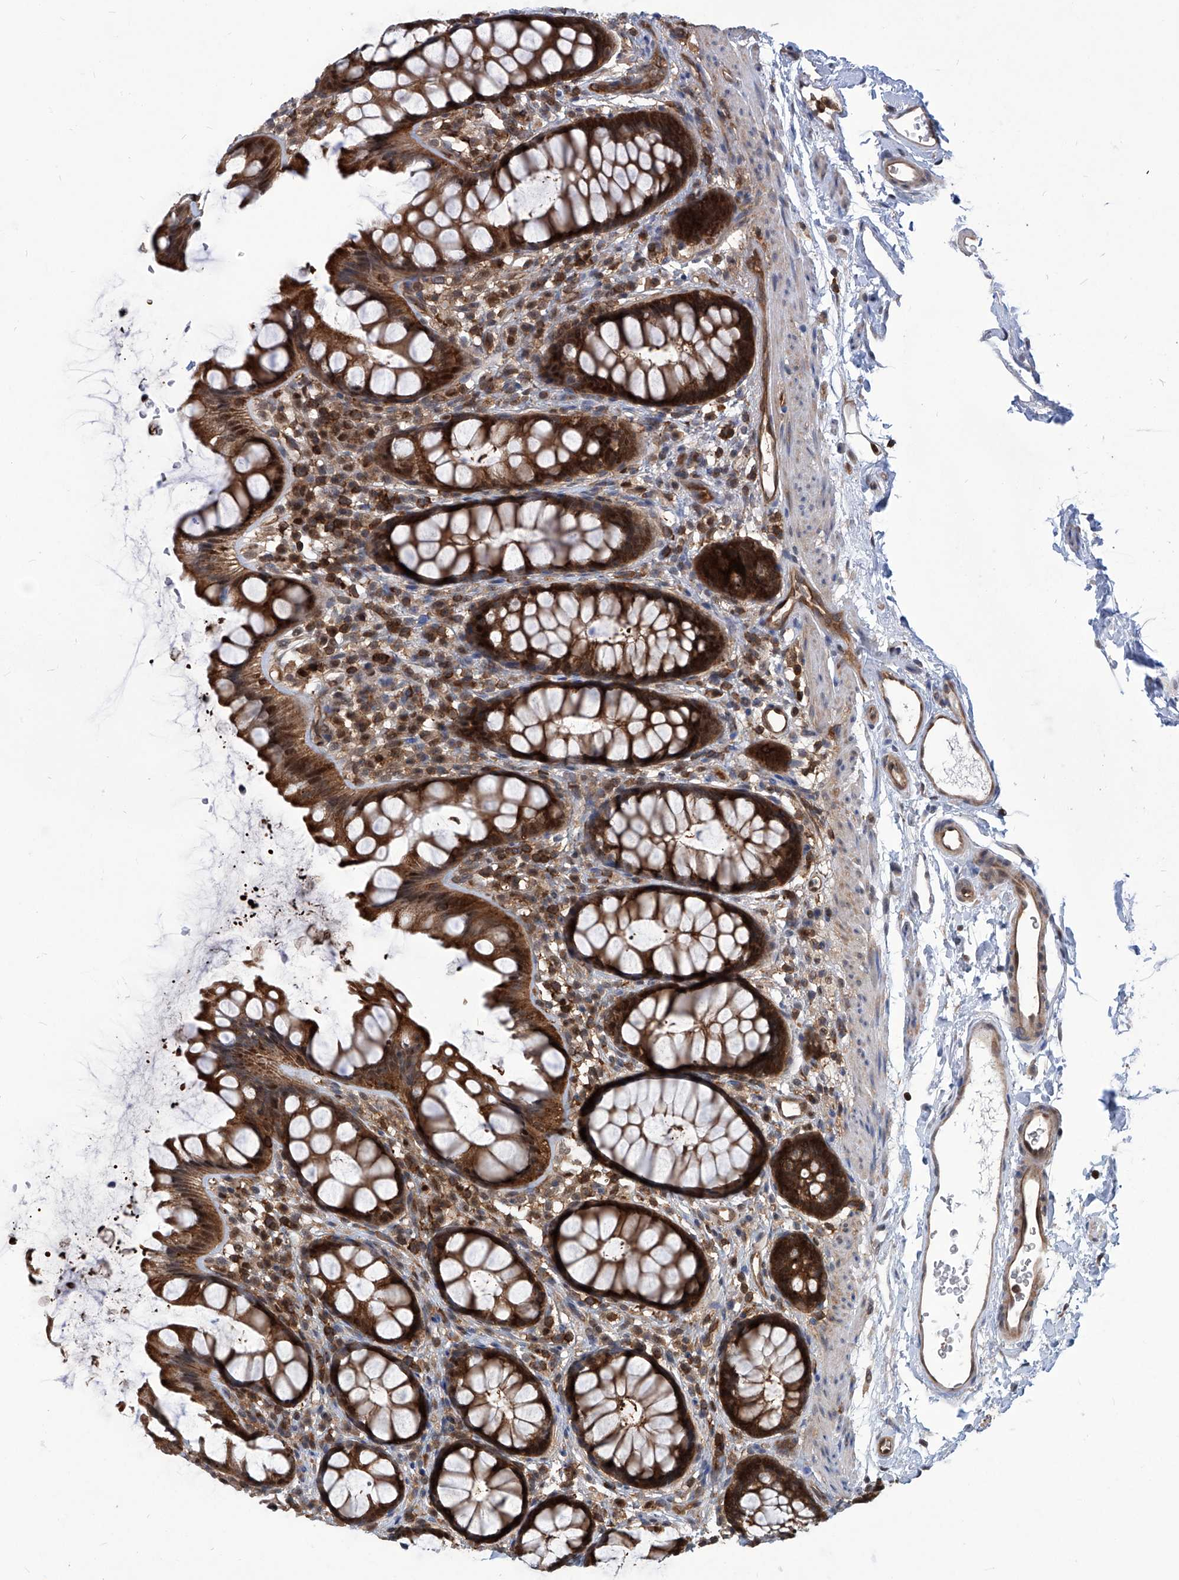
{"staining": {"intensity": "strong", "quantity": ">75%", "location": "cytoplasmic/membranous,nuclear"}, "tissue": "rectum", "cell_type": "Glandular cells", "image_type": "normal", "snomed": [{"axis": "morphology", "description": "Normal tissue, NOS"}, {"axis": "topography", "description": "Rectum"}], "caption": "Immunohistochemistry (IHC) (DAB (3,3'-diaminobenzidine)) staining of unremarkable rectum shows strong cytoplasmic/membranous,nuclear protein positivity in about >75% of glandular cells.", "gene": "PSMB1", "patient": {"sex": "female", "age": 65}}